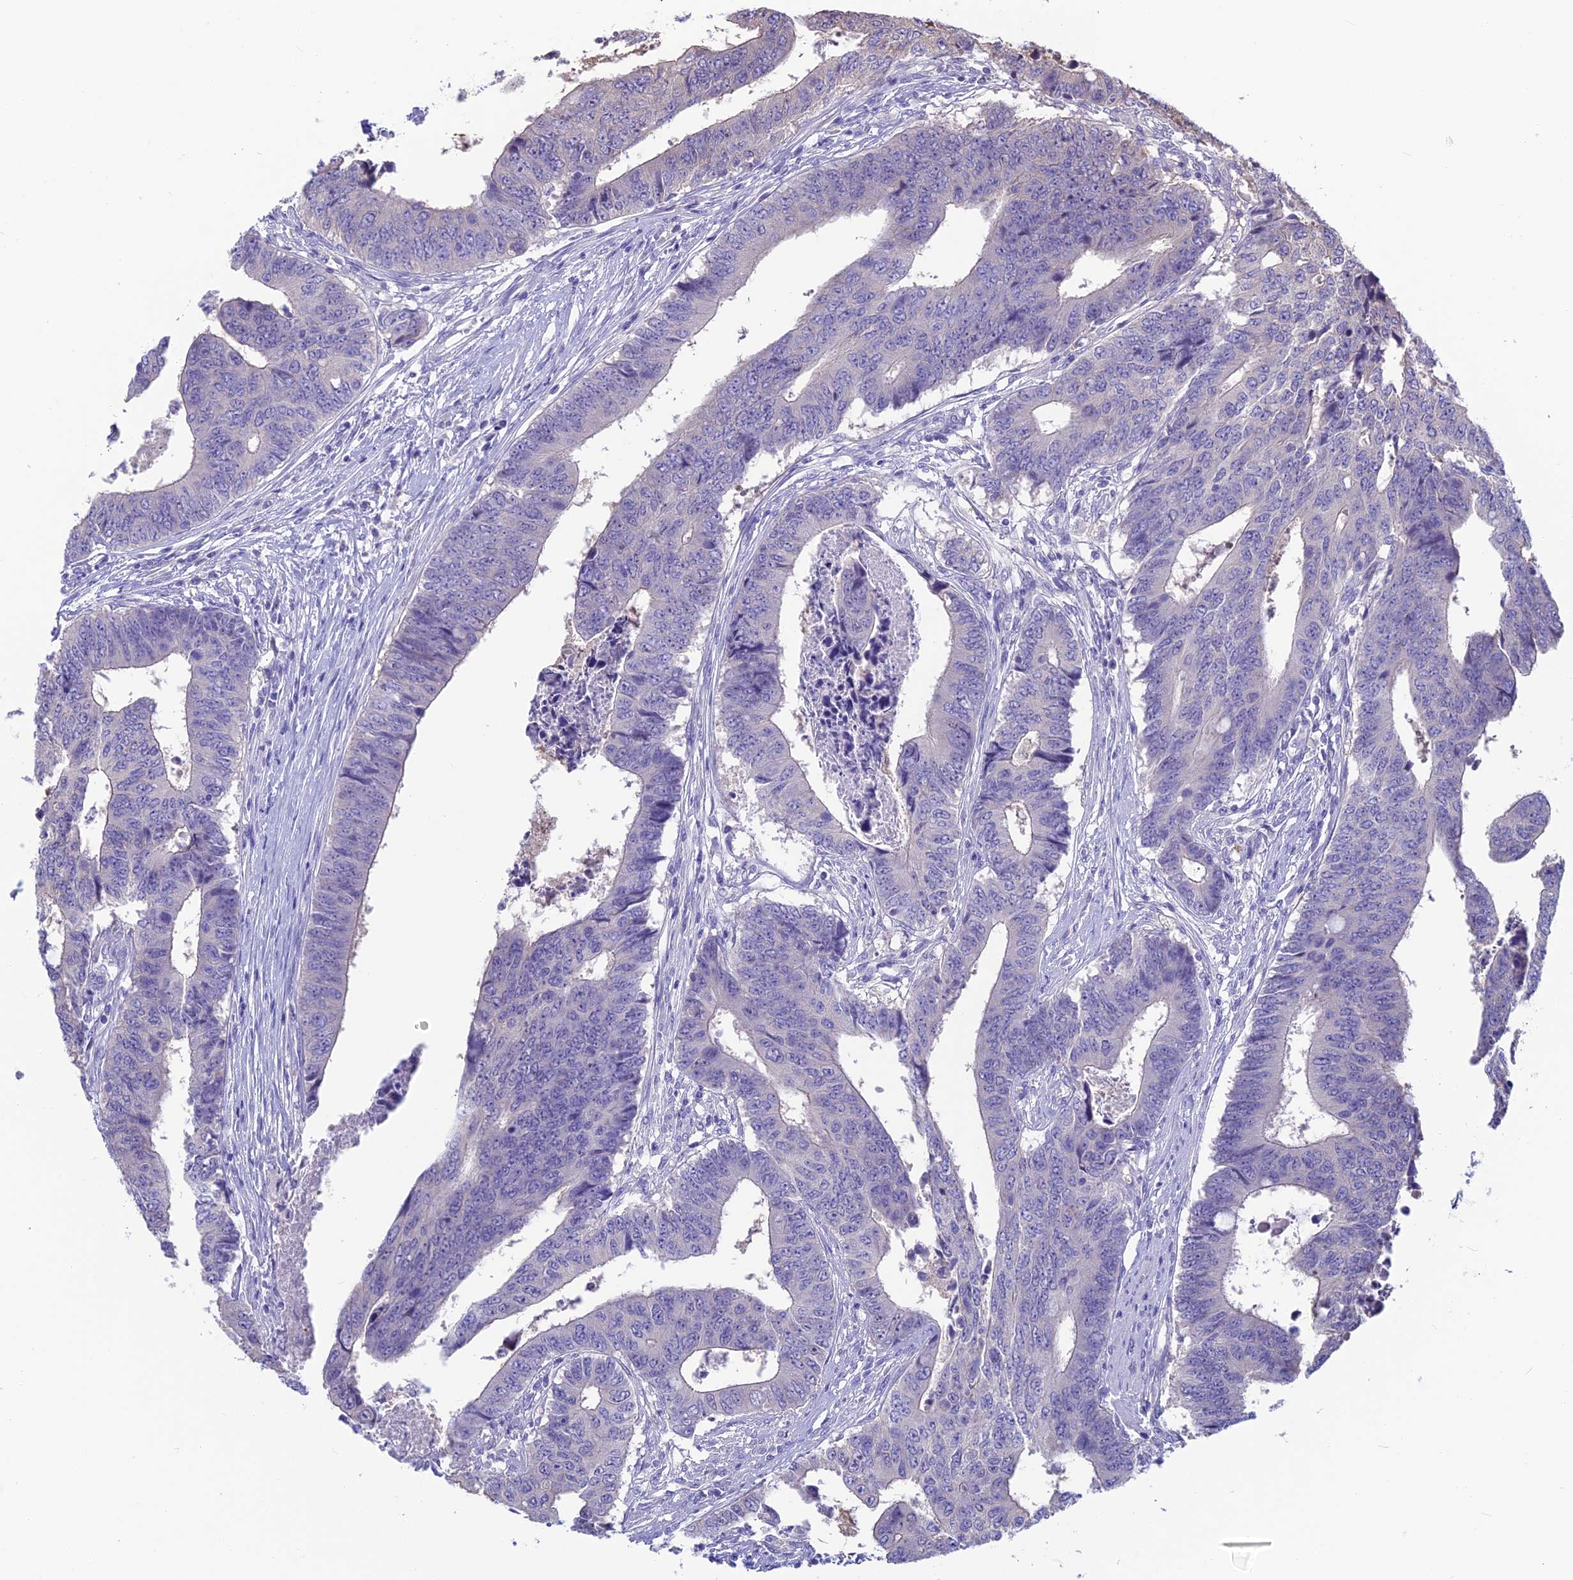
{"staining": {"intensity": "negative", "quantity": "none", "location": "none"}, "tissue": "colorectal cancer", "cell_type": "Tumor cells", "image_type": "cancer", "snomed": [{"axis": "morphology", "description": "Adenocarcinoma, NOS"}, {"axis": "topography", "description": "Rectum"}], "caption": "Micrograph shows no protein positivity in tumor cells of colorectal cancer (adenocarcinoma) tissue.", "gene": "SNAP91", "patient": {"sex": "male", "age": 84}}